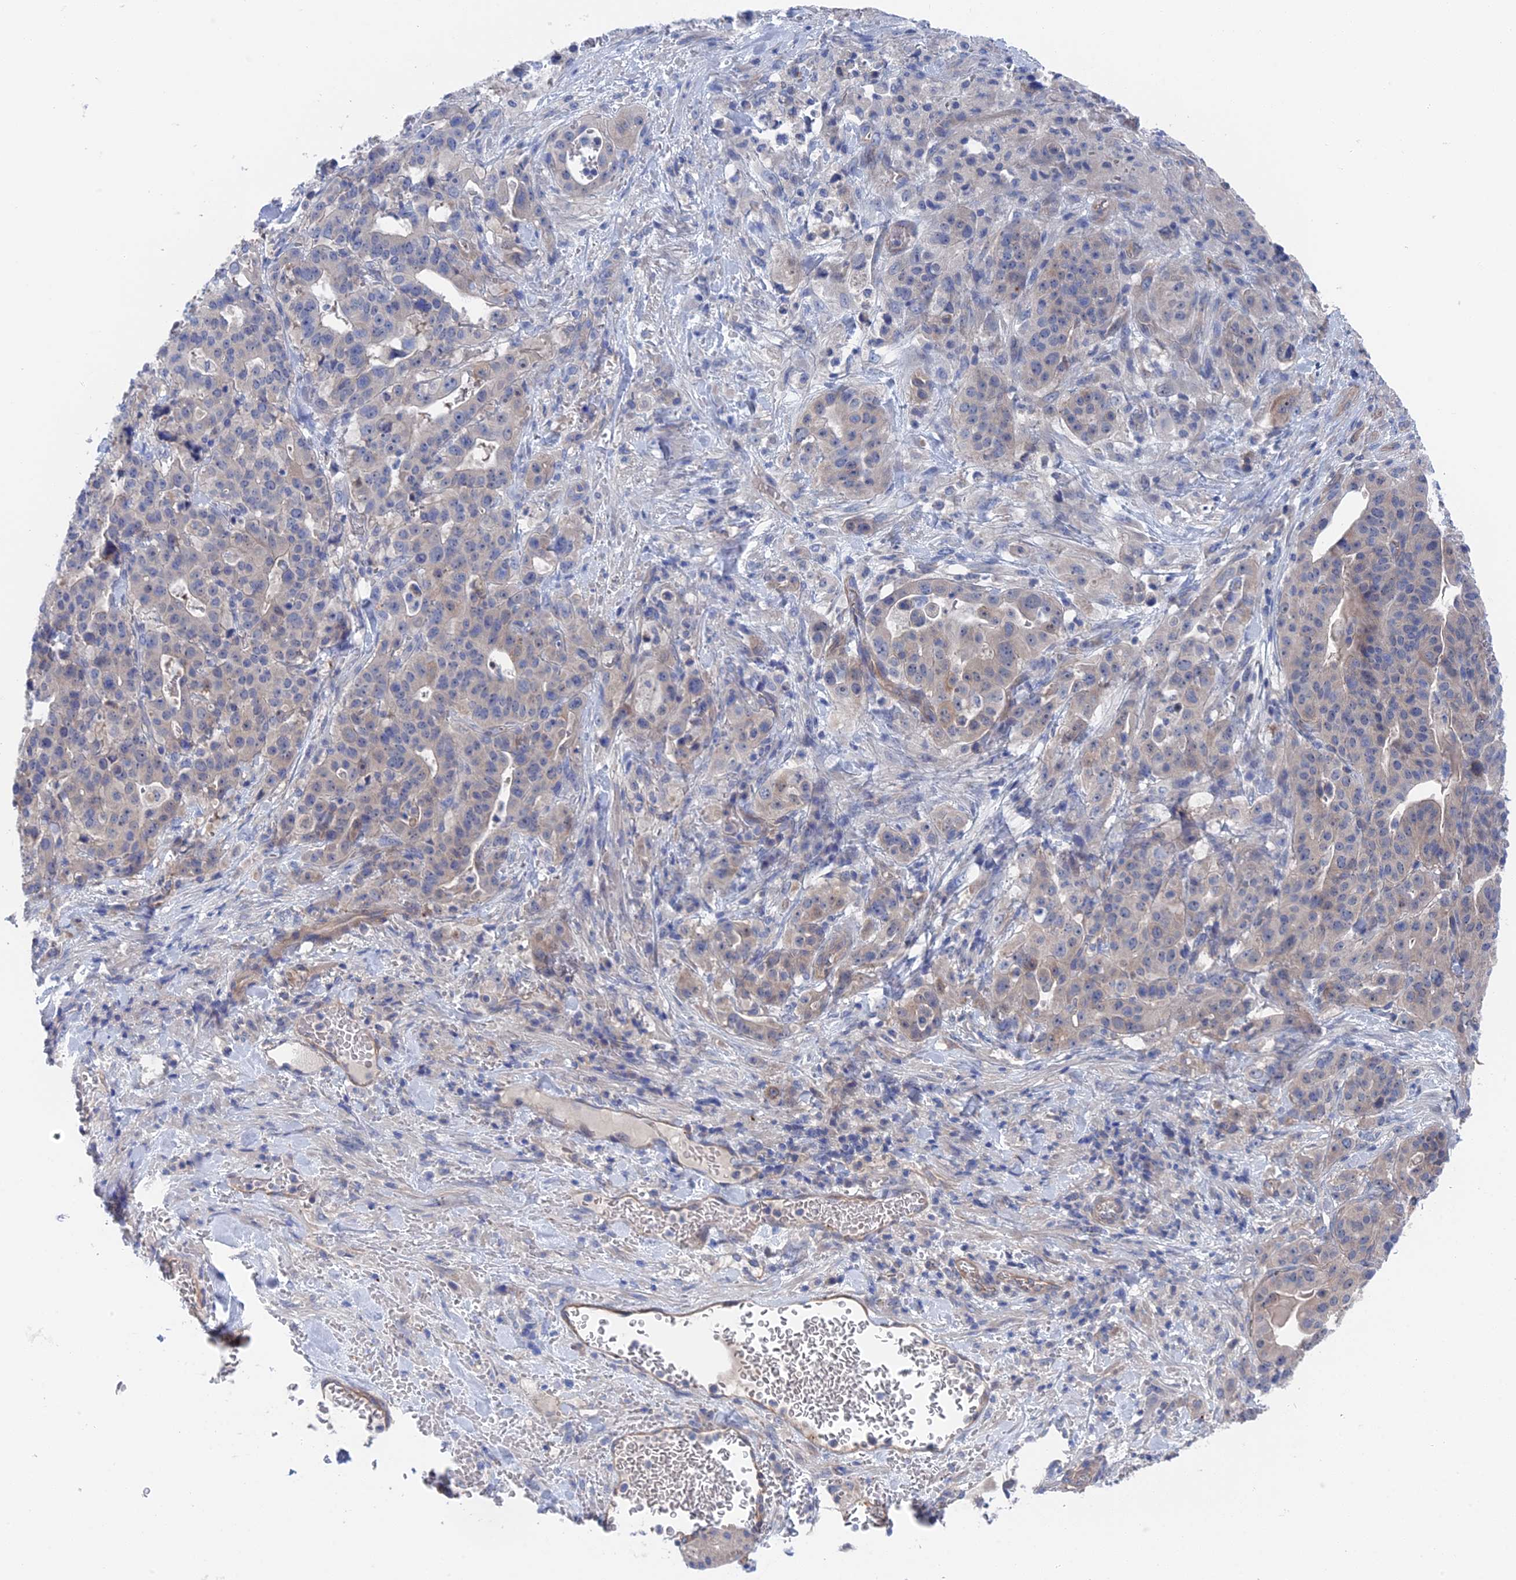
{"staining": {"intensity": "weak", "quantity": "<25%", "location": "cytoplasmic/membranous"}, "tissue": "stomach cancer", "cell_type": "Tumor cells", "image_type": "cancer", "snomed": [{"axis": "morphology", "description": "Adenocarcinoma, NOS"}, {"axis": "topography", "description": "Stomach"}], "caption": "Protein analysis of stomach cancer displays no significant positivity in tumor cells.", "gene": "MTHFSD", "patient": {"sex": "male", "age": 48}}